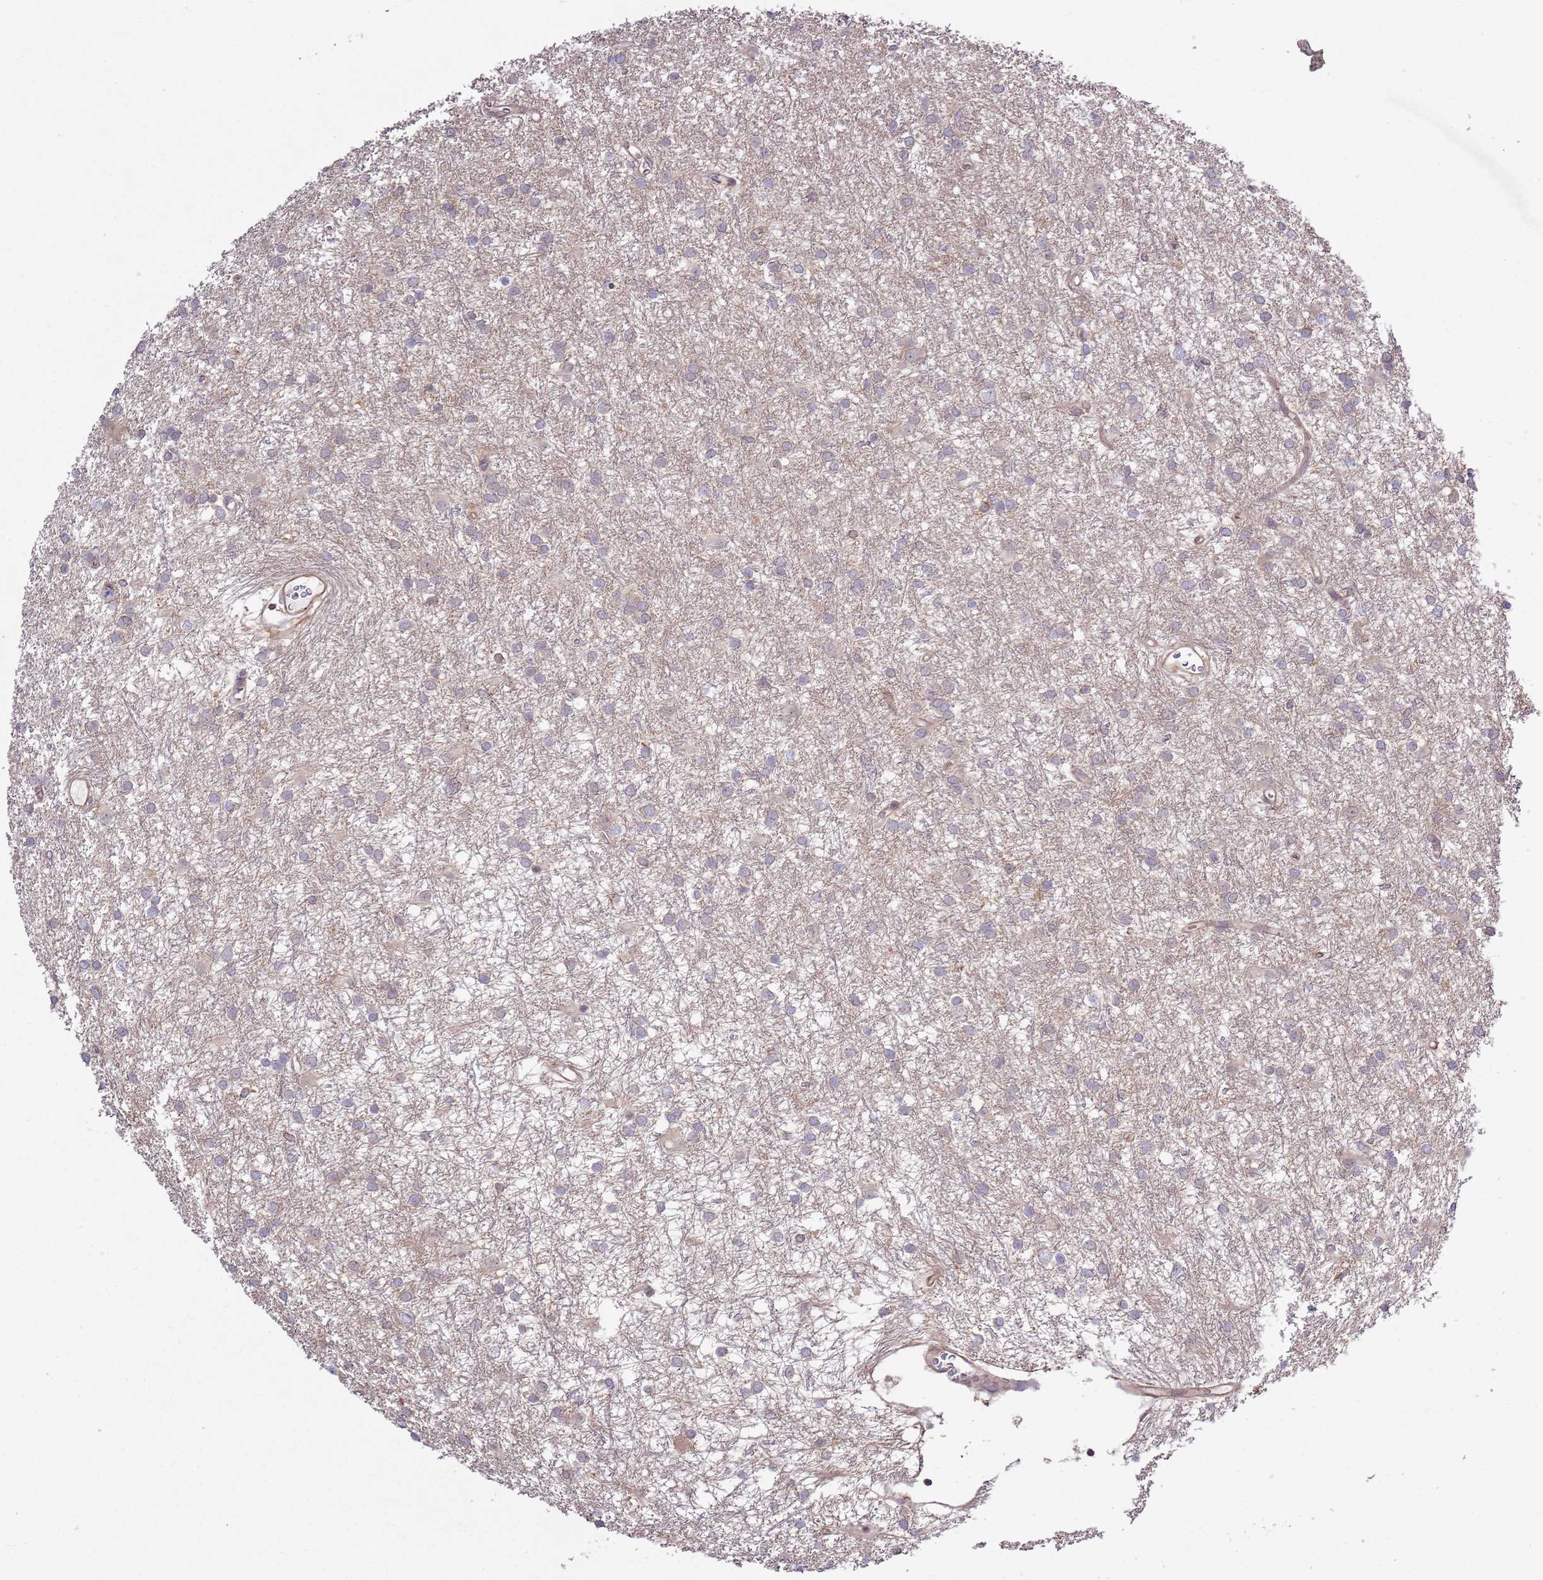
{"staining": {"intensity": "negative", "quantity": "none", "location": "none"}, "tissue": "glioma", "cell_type": "Tumor cells", "image_type": "cancer", "snomed": [{"axis": "morphology", "description": "Glioma, malignant, High grade"}, {"axis": "topography", "description": "Brain"}], "caption": "Tumor cells are negative for protein expression in human glioma. (Immunohistochemistry, brightfield microscopy, high magnification).", "gene": "LPIN2", "patient": {"sex": "female", "age": 50}}